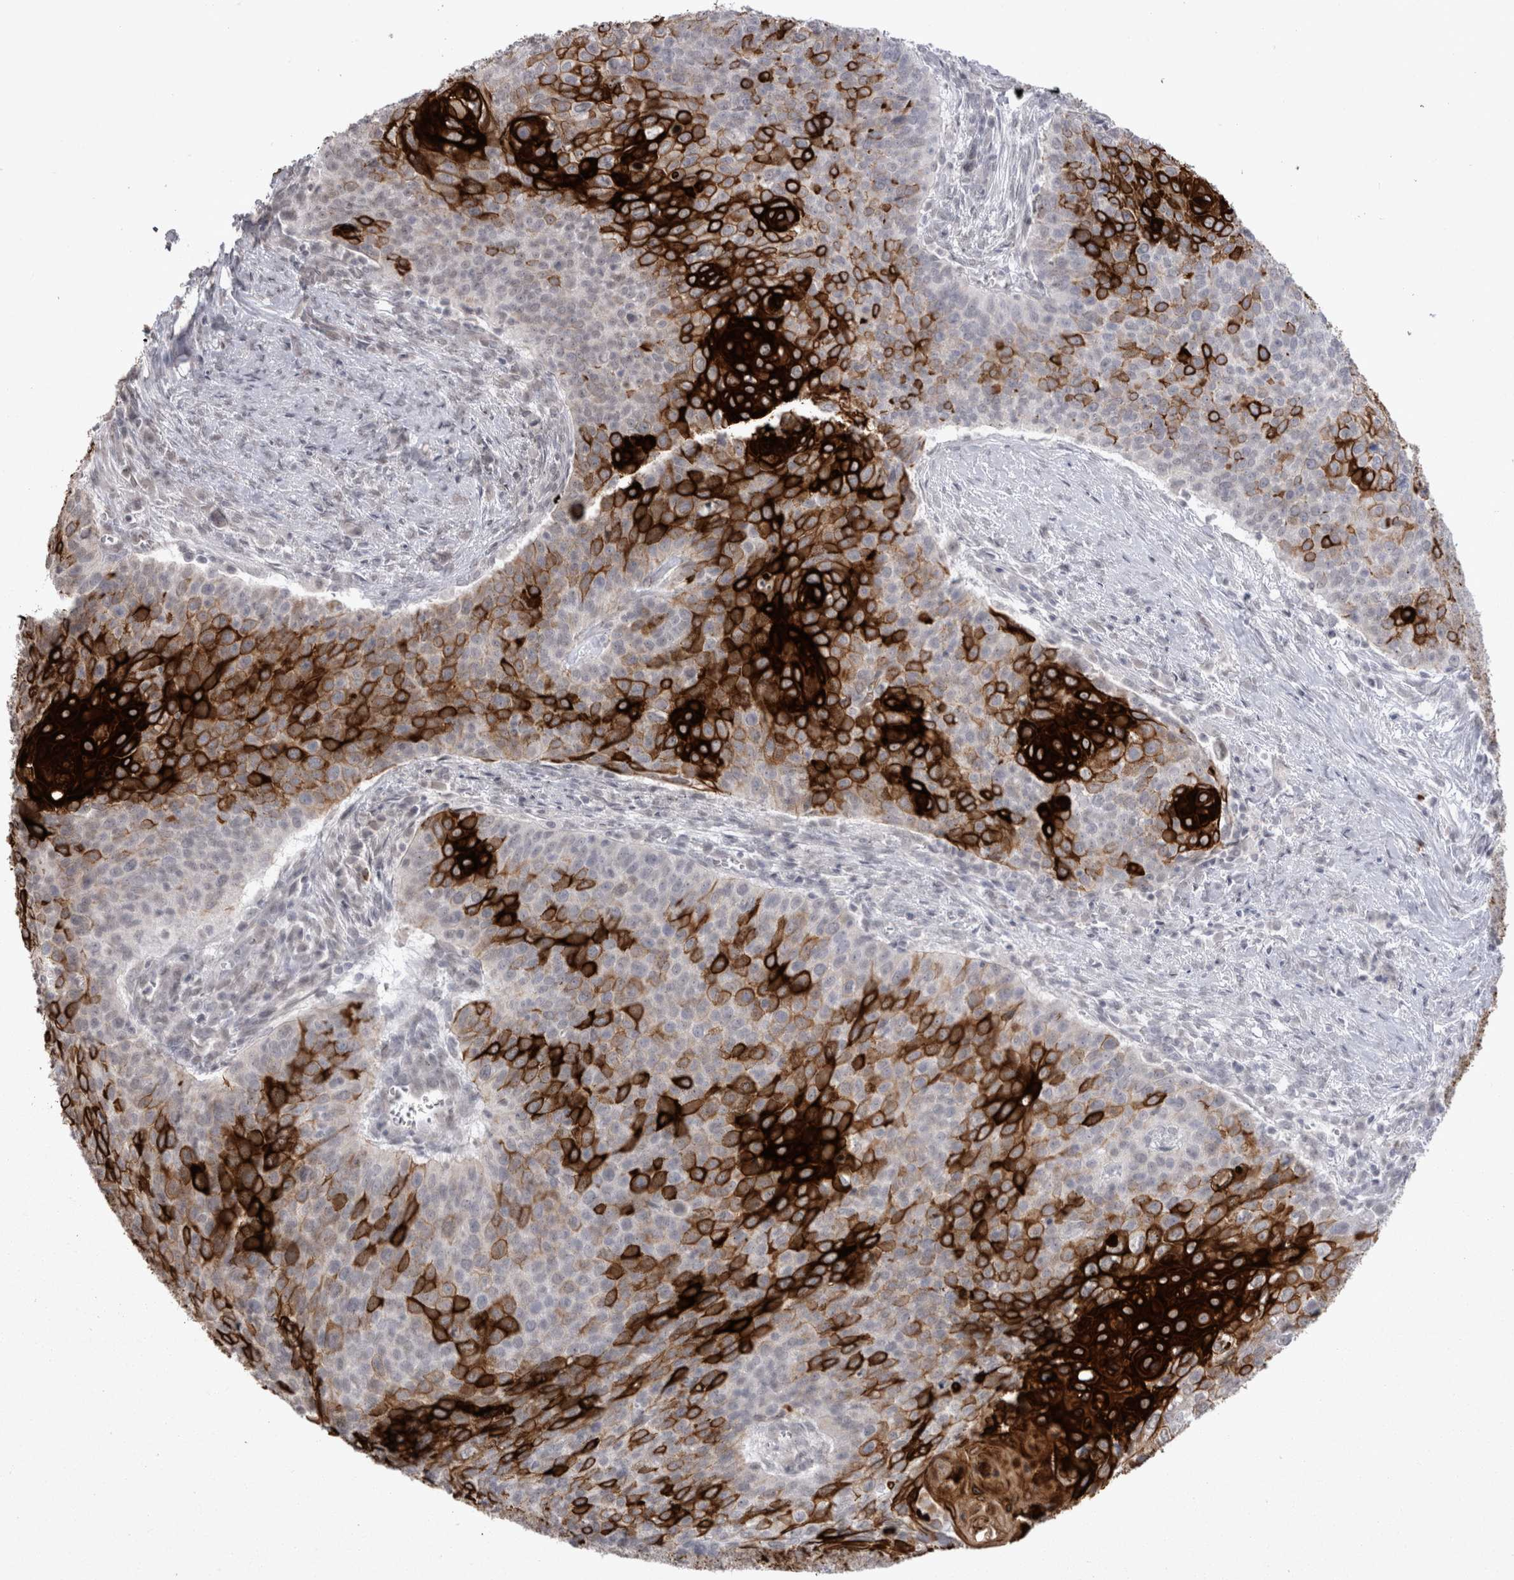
{"staining": {"intensity": "strong", "quantity": "25%-75%", "location": "cytoplasmic/membranous"}, "tissue": "cervical cancer", "cell_type": "Tumor cells", "image_type": "cancer", "snomed": [{"axis": "morphology", "description": "Squamous cell carcinoma, NOS"}, {"axis": "topography", "description": "Cervix"}], "caption": "There is high levels of strong cytoplasmic/membranous expression in tumor cells of squamous cell carcinoma (cervical), as demonstrated by immunohistochemical staining (brown color).", "gene": "DDX4", "patient": {"sex": "female", "age": 39}}